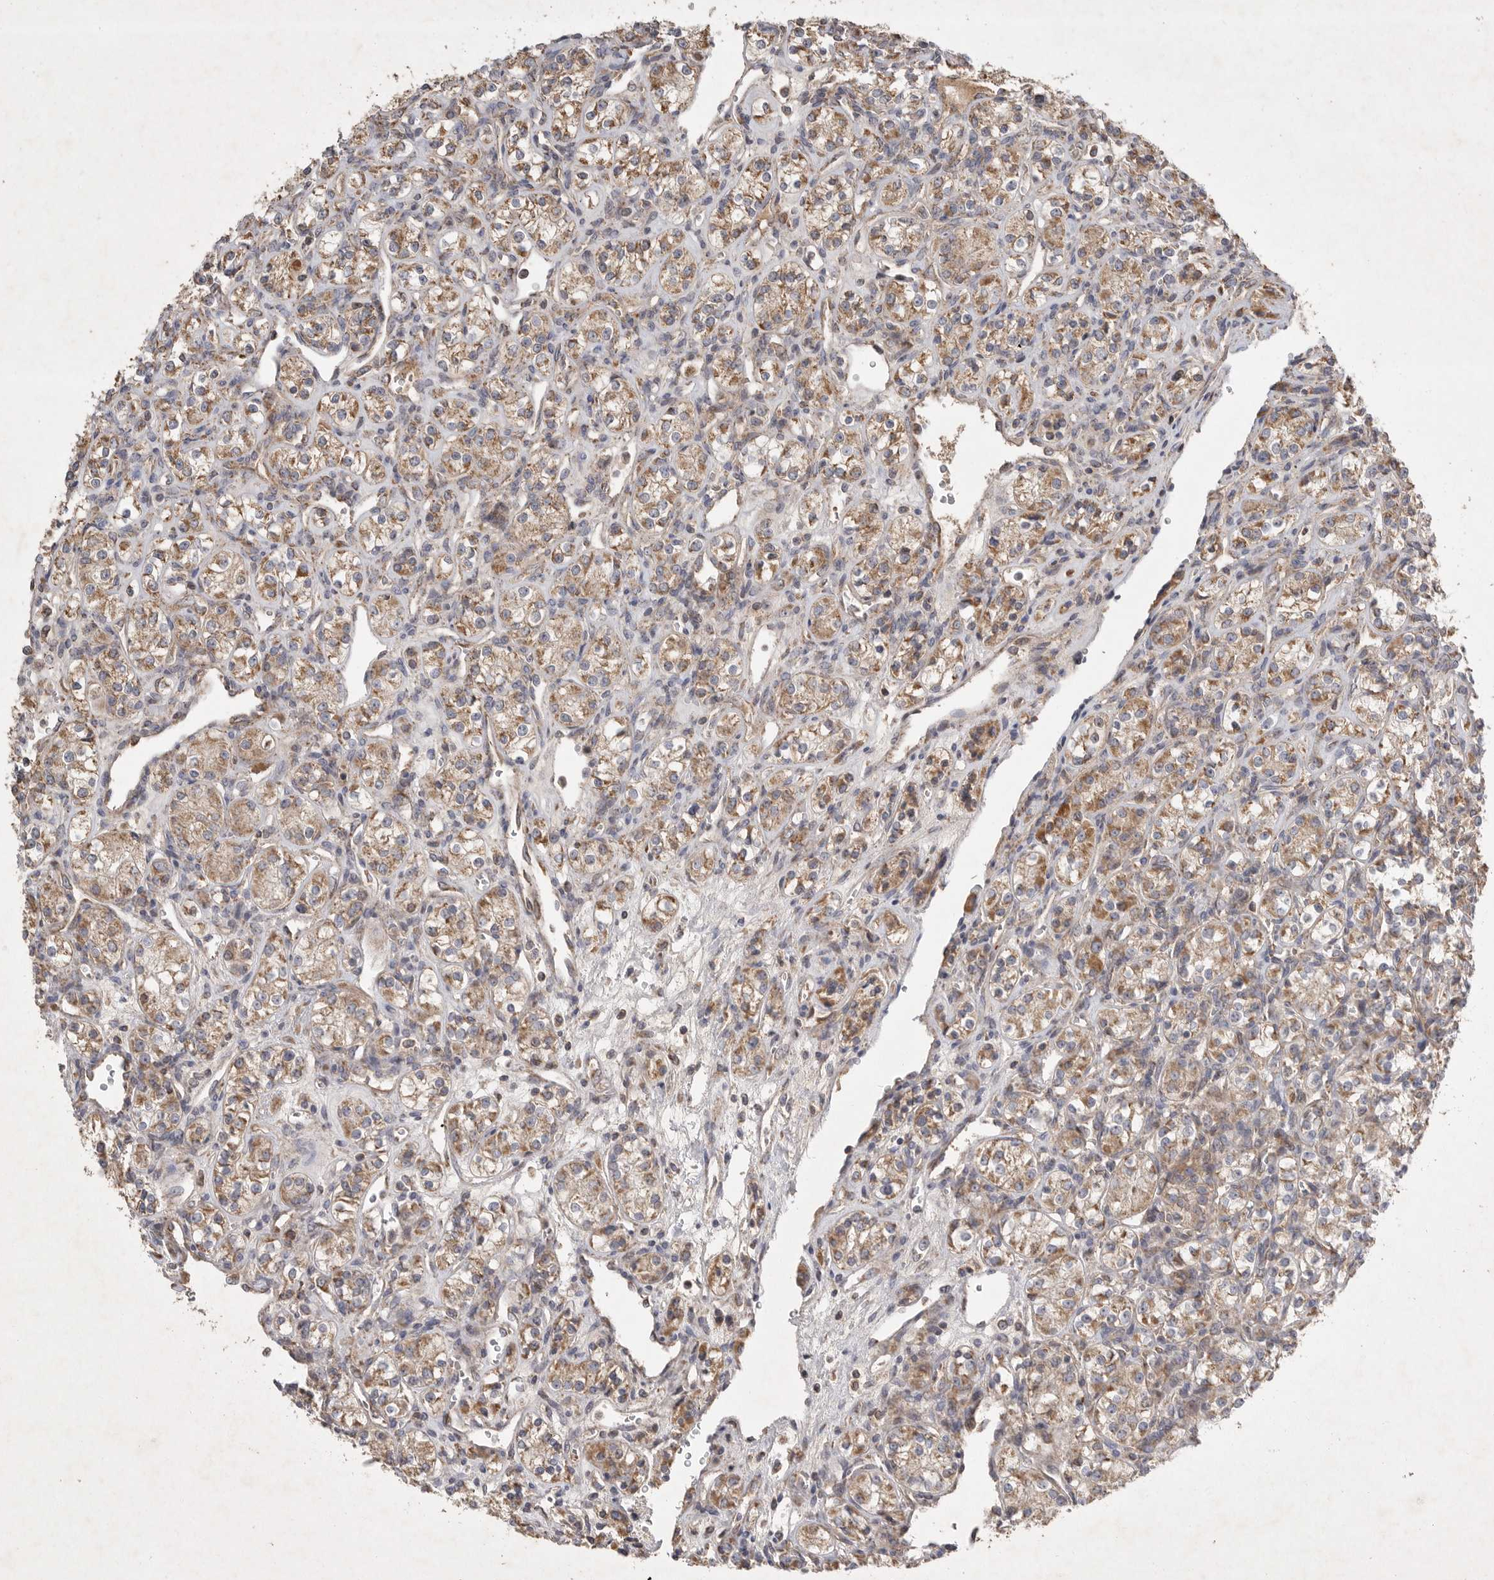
{"staining": {"intensity": "moderate", "quantity": ">75%", "location": "cytoplasmic/membranous"}, "tissue": "renal cancer", "cell_type": "Tumor cells", "image_type": "cancer", "snomed": [{"axis": "morphology", "description": "Adenocarcinoma, NOS"}, {"axis": "topography", "description": "Kidney"}], "caption": "Tumor cells show moderate cytoplasmic/membranous positivity in about >75% of cells in adenocarcinoma (renal). The staining was performed using DAB (3,3'-diaminobenzidine) to visualize the protein expression in brown, while the nuclei were stained in blue with hematoxylin (Magnification: 20x).", "gene": "KIF21B", "patient": {"sex": "male", "age": 77}}